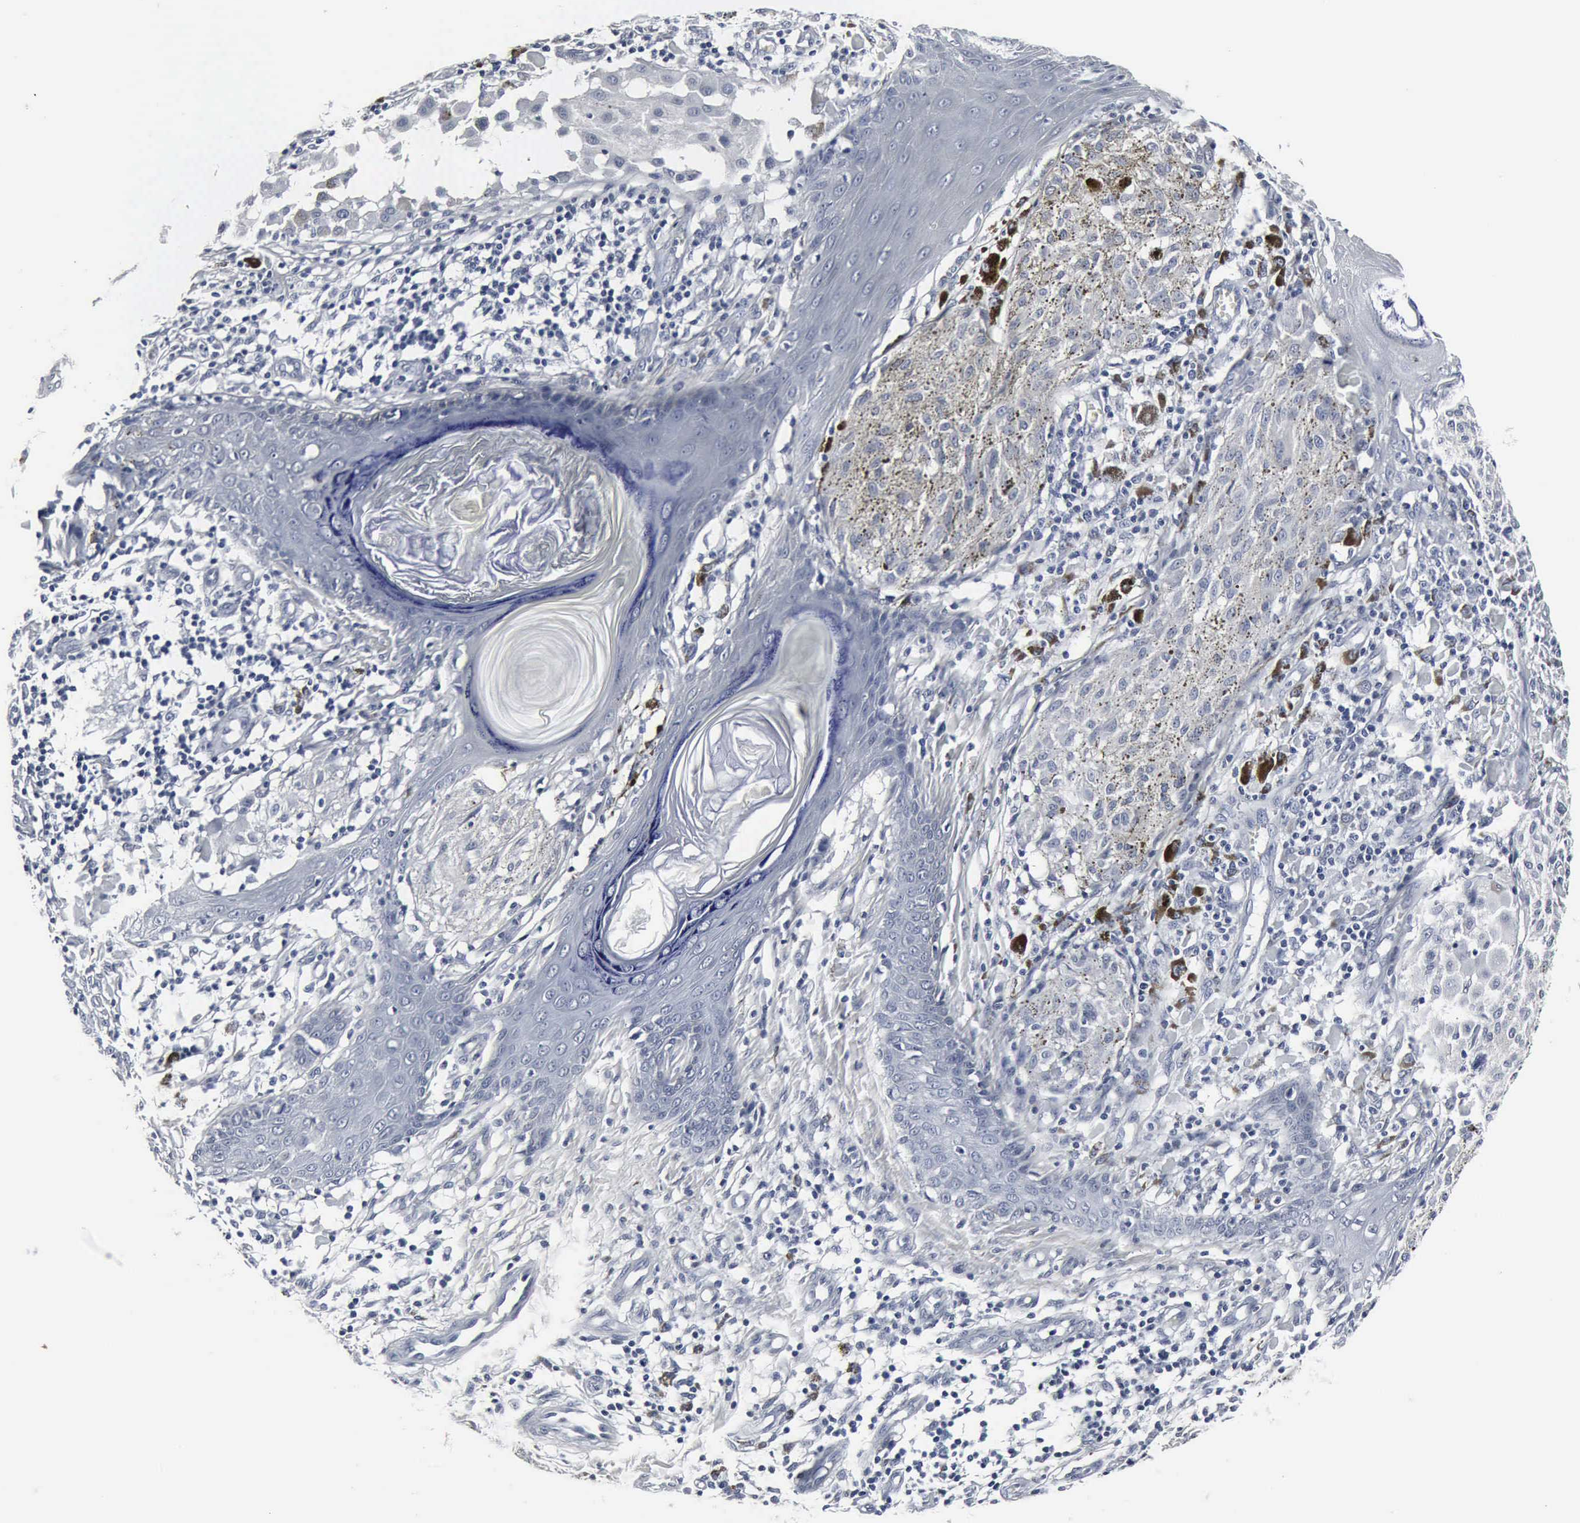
{"staining": {"intensity": "negative", "quantity": "none", "location": "none"}, "tissue": "melanoma", "cell_type": "Tumor cells", "image_type": "cancer", "snomed": [{"axis": "morphology", "description": "Malignant melanoma, NOS"}, {"axis": "topography", "description": "Skin"}], "caption": "Protein analysis of malignant melanoma demonstrates no significant positivity in tumor cells.", "gene": "SNAP25", "patient": {"sex": "male", "age": 36}}